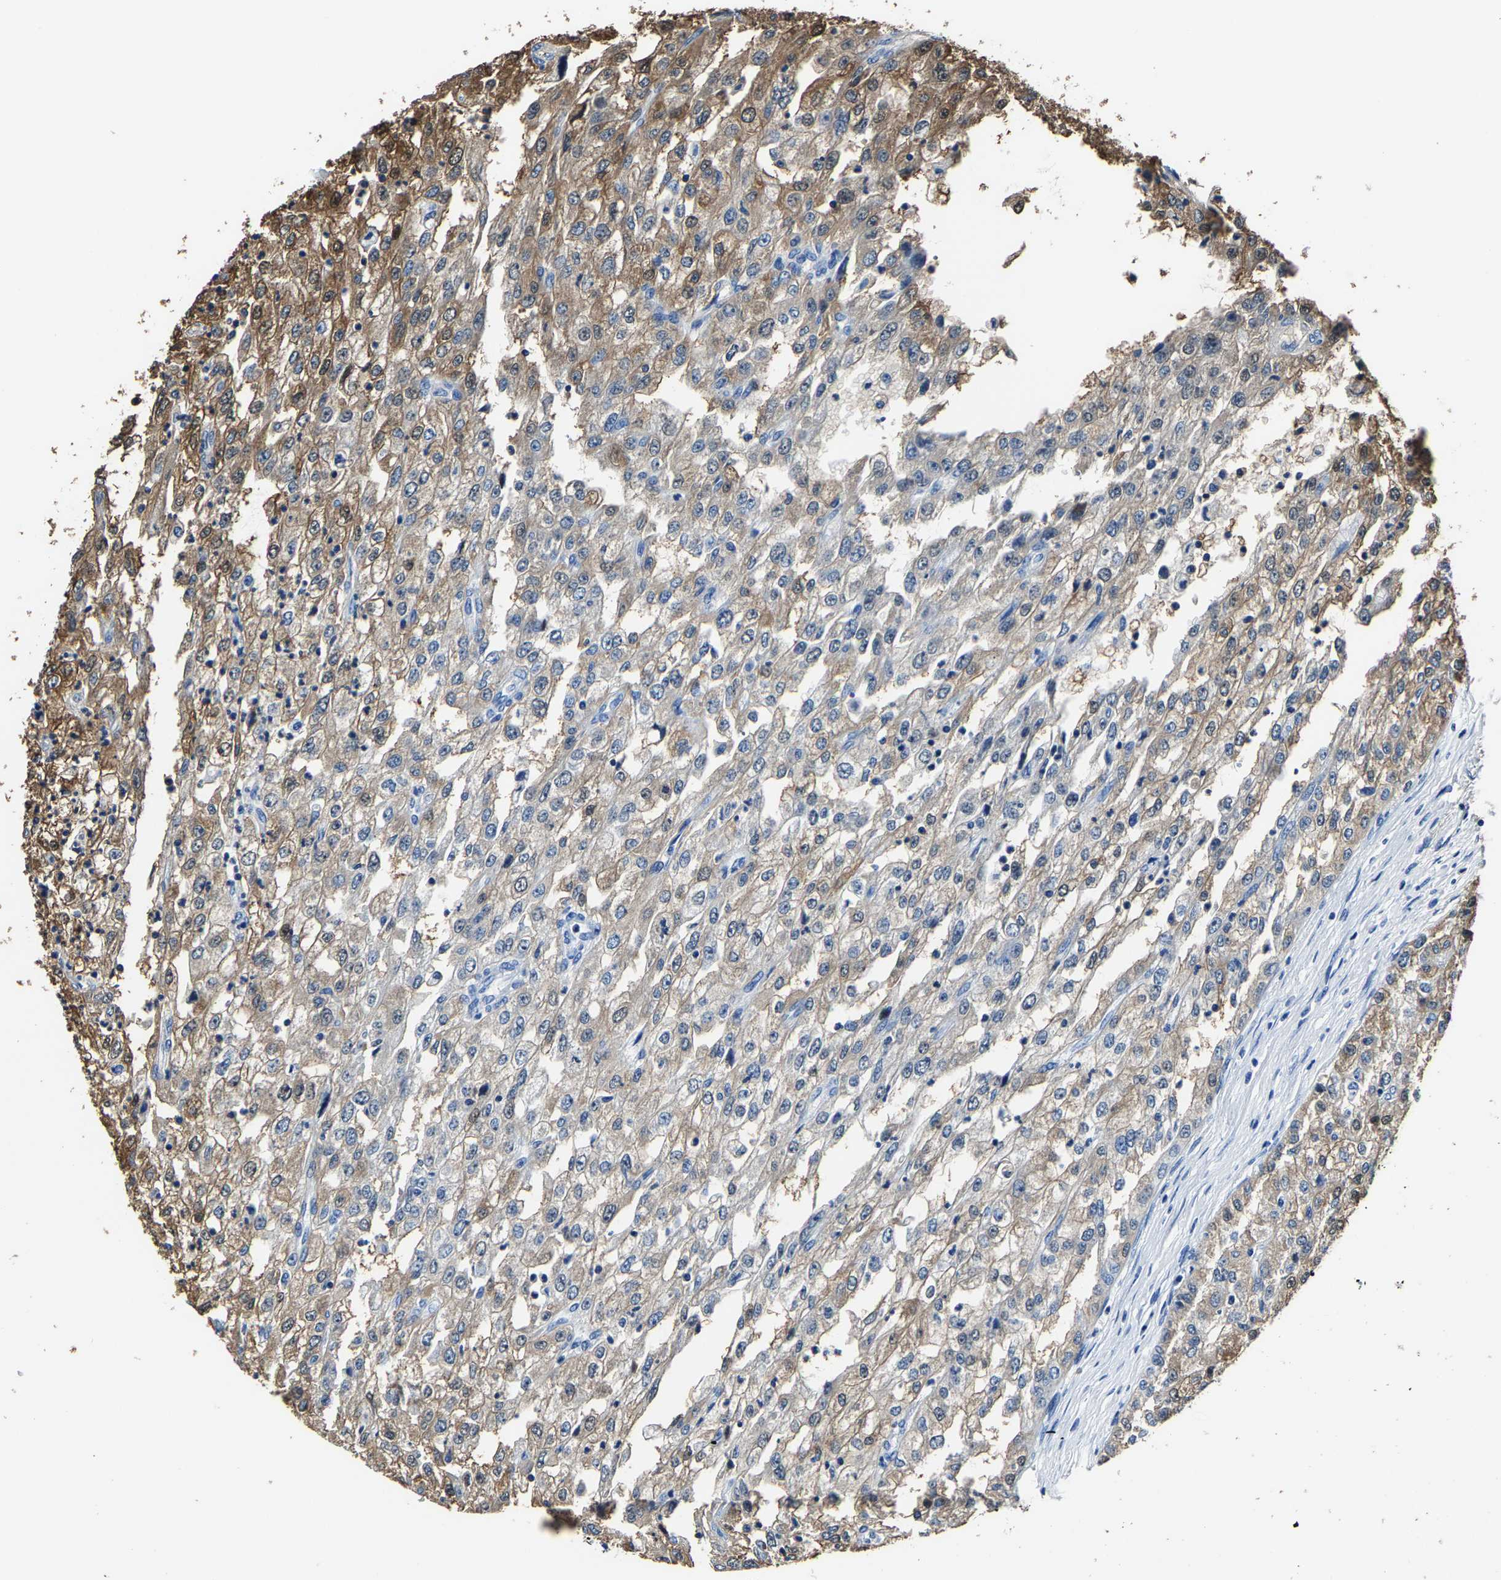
{"staining": {"intensity": "moderate", "quantity": "25%-75%", "location": "cytoplasmic/membranous"}, "tissue": "renal cancer", "cell_type": "Tumor cells", "image_type": "cancer", "snomed": [{"axis": "morphology", "description": "Adenocarcinoma, NOS"}, {"axis": "topography", "description": "Kidney"}], "caption": "Protein staining of renal cancer tissue shows moderate cytoplasmic/membranous staining in approximately 25%-75% of tumor cells.", "gene": "ALDOB", "patient": {"sex": "female", "age": 54}}